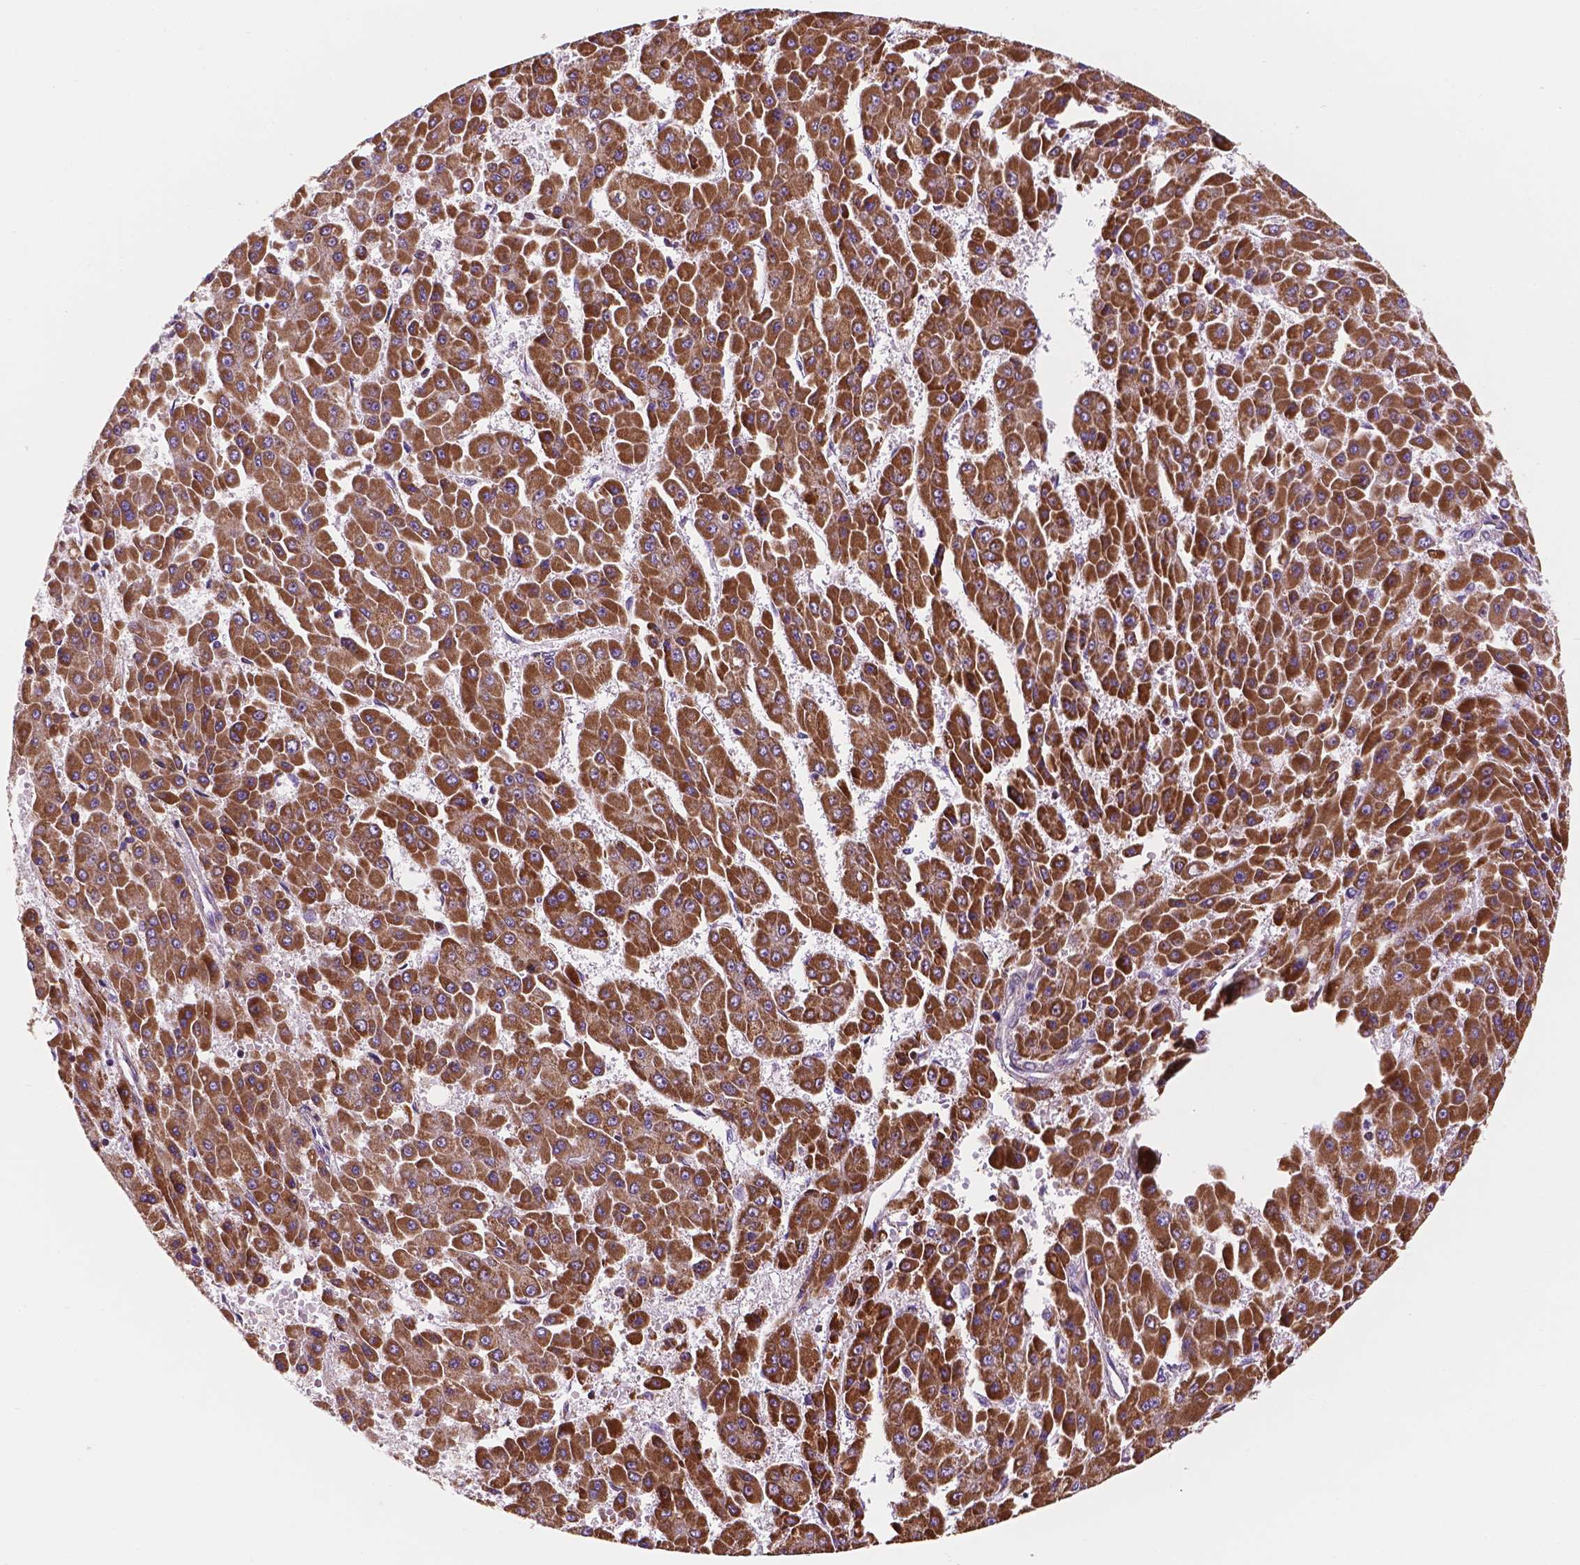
{"staining": {"intensity": "moderate", "quantity": ">75%", "location": "cytoplasmic/membranous"}, "tissue": "liver cancer", "cell_type": "Tumor cells", "image_type": "cancer", "snomed": [{"axis": "morphology", "description": "Carcinoma, Hepatocellular, NOS"}, {"axis": "topography", "description": "Liver"}], "caption": "Liver cancer (hepatocellular carcinoma) was stained to show a protein in brown. There is medium levels of moderate cytoplasmic/membranous expression in about >75% of tumor cells.", "gene": "GEMIN4", "patient": {"sex": "male", "age": 78}}